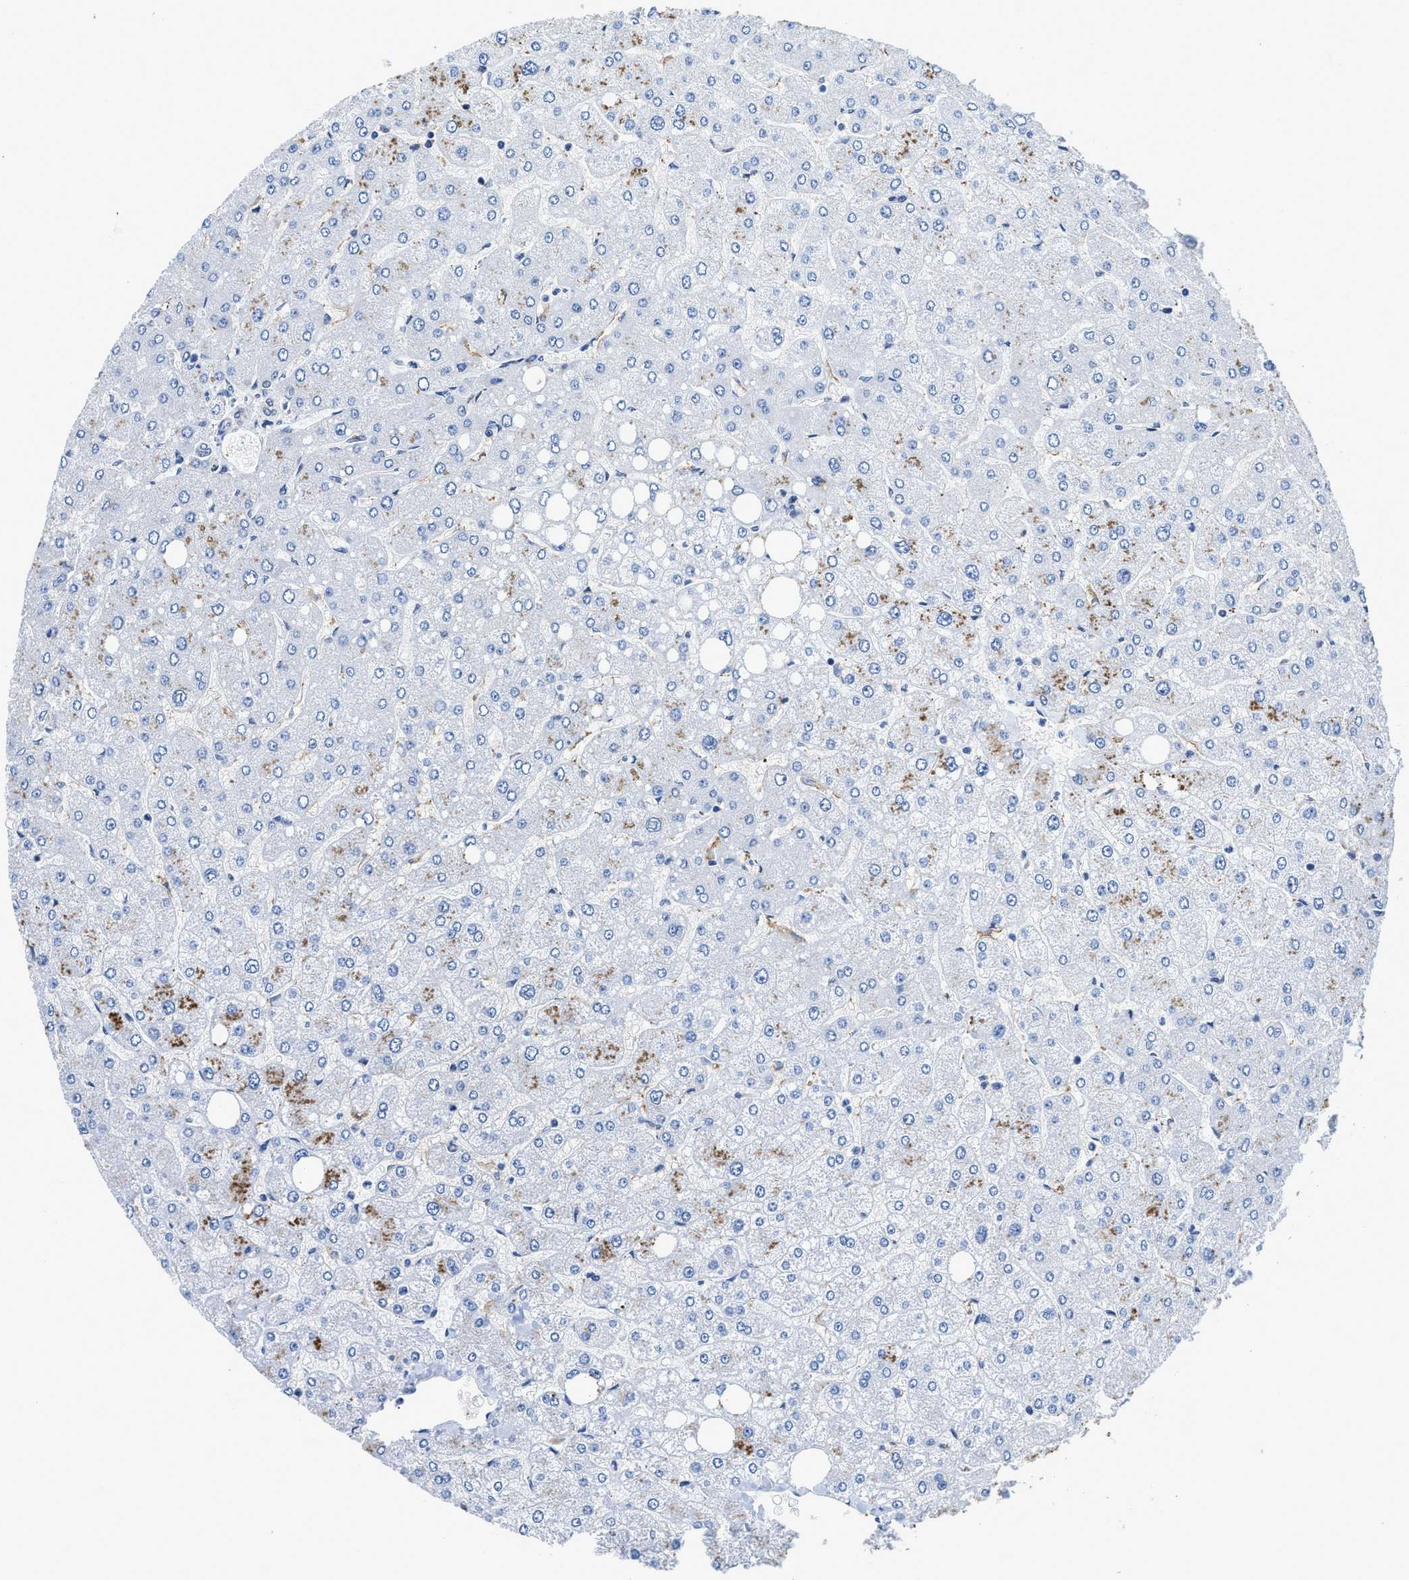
{"staining": {"intensity": "moderate", "quantity": "<25%", "location": "nuclear"}, "tissue": "liver", "cell_type": "Hepatocytes", "image_type": "normal", "snomed": [{"axis": "morphology", "description": "Normal tissue, NOS"}, {"axis": "topography", "description": "Liver"}], "caption": "This image displays unremarkable liver stained with immunohistochemistry to label a protein in brown. The nuclear of hepatocytes show moderate positivity for the protein. Nuclei are counter-stained blue.", "gene": "HNRNPF", "patient": {"sex": "male", "age": 55}}